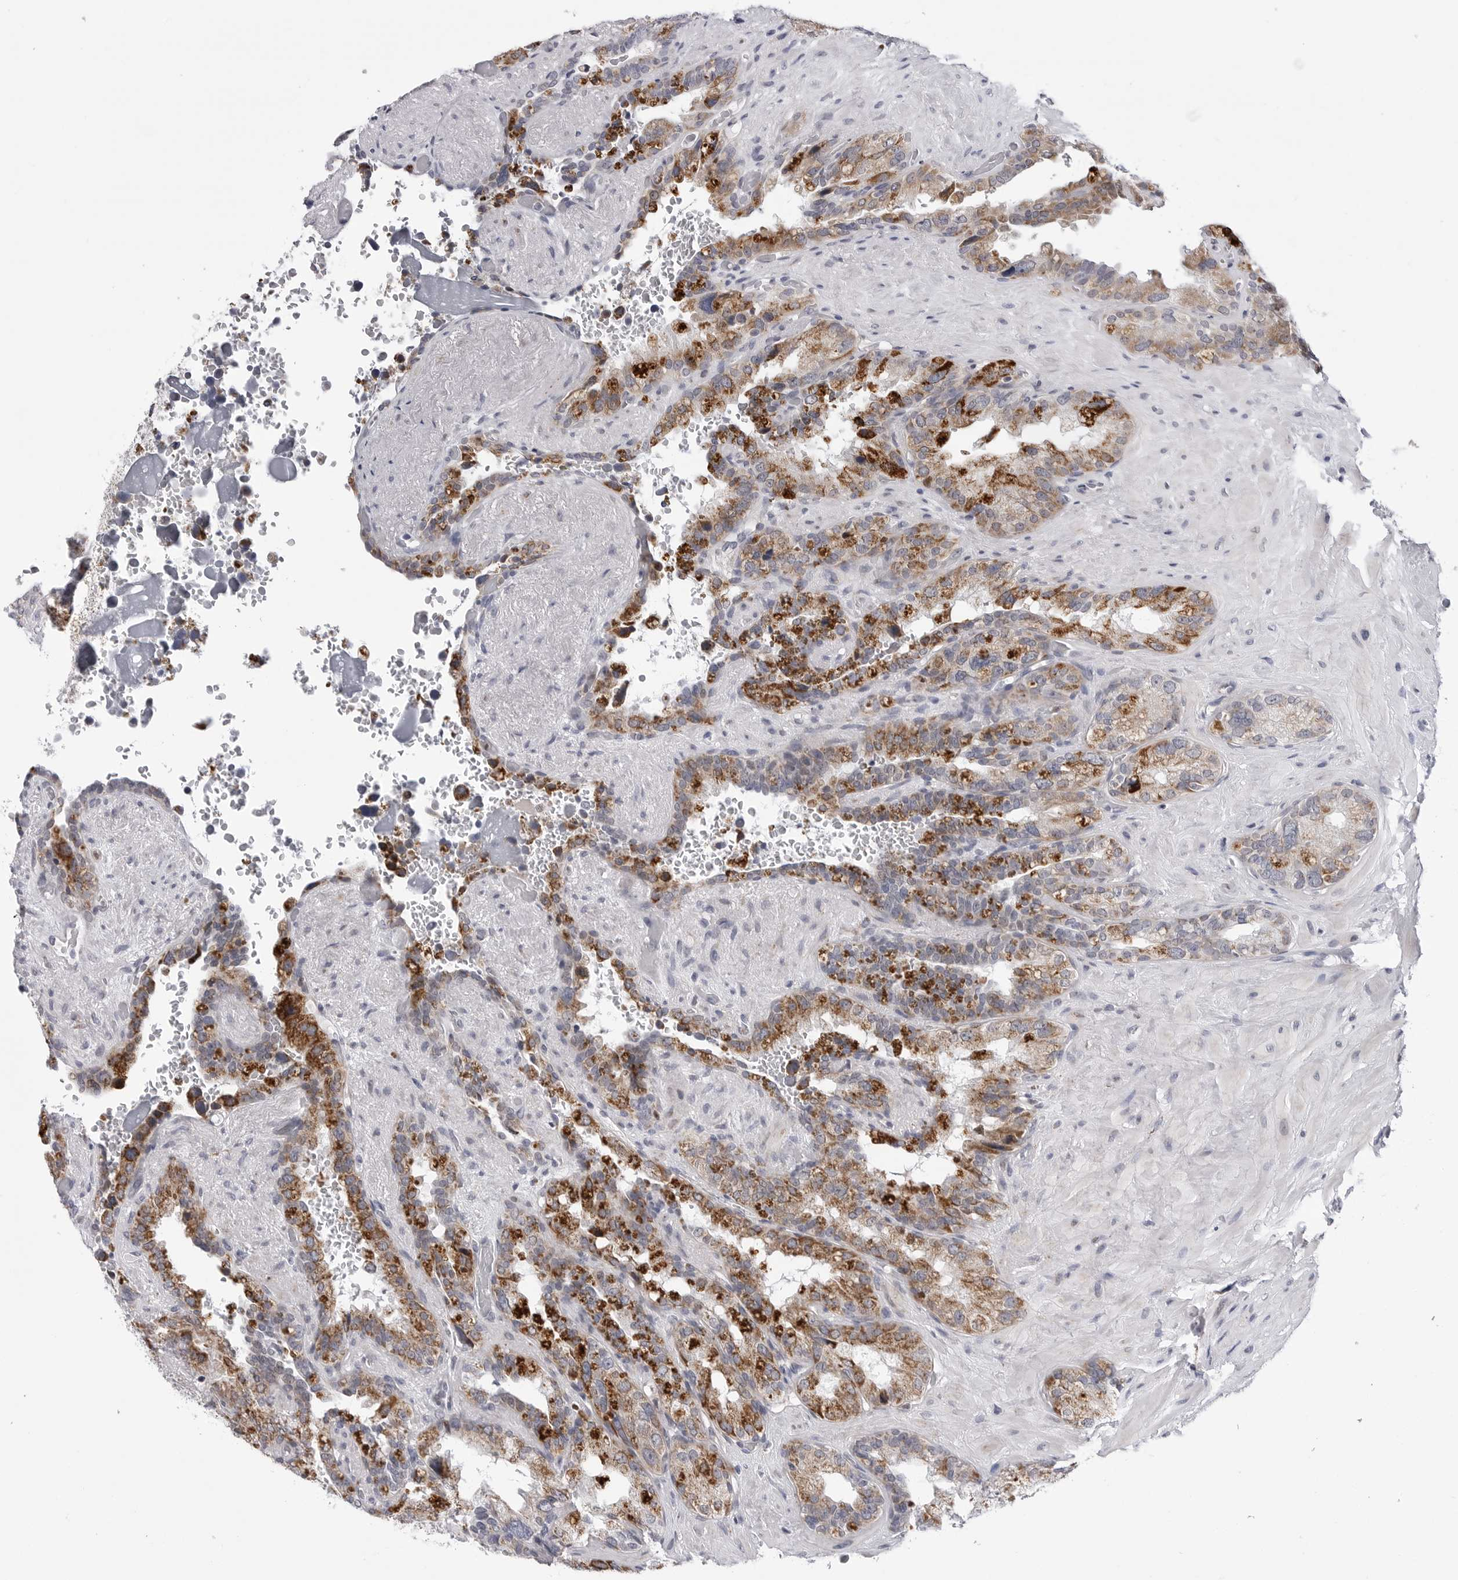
{"staining": {"intensity": "strong", "quantity": ">75%", "location": "cytoplasmic/membranous"}, "tissue": "seminal vesicle", "cell_type": "Glandular cells", "image_type": "normal", "snomed": [{"axis": "morphology", "description": "Normal tissue, NOS"}, {"axis": "topography", "description": "Seminal veicle"}], "caption": "Protein analysis of normal seminal vesicle displays strong cytoplasmic/membranous staining in approximately >75% of glandular cells.", "gene": "CDK20", "patient": {"sex": "male", "age": 80}}